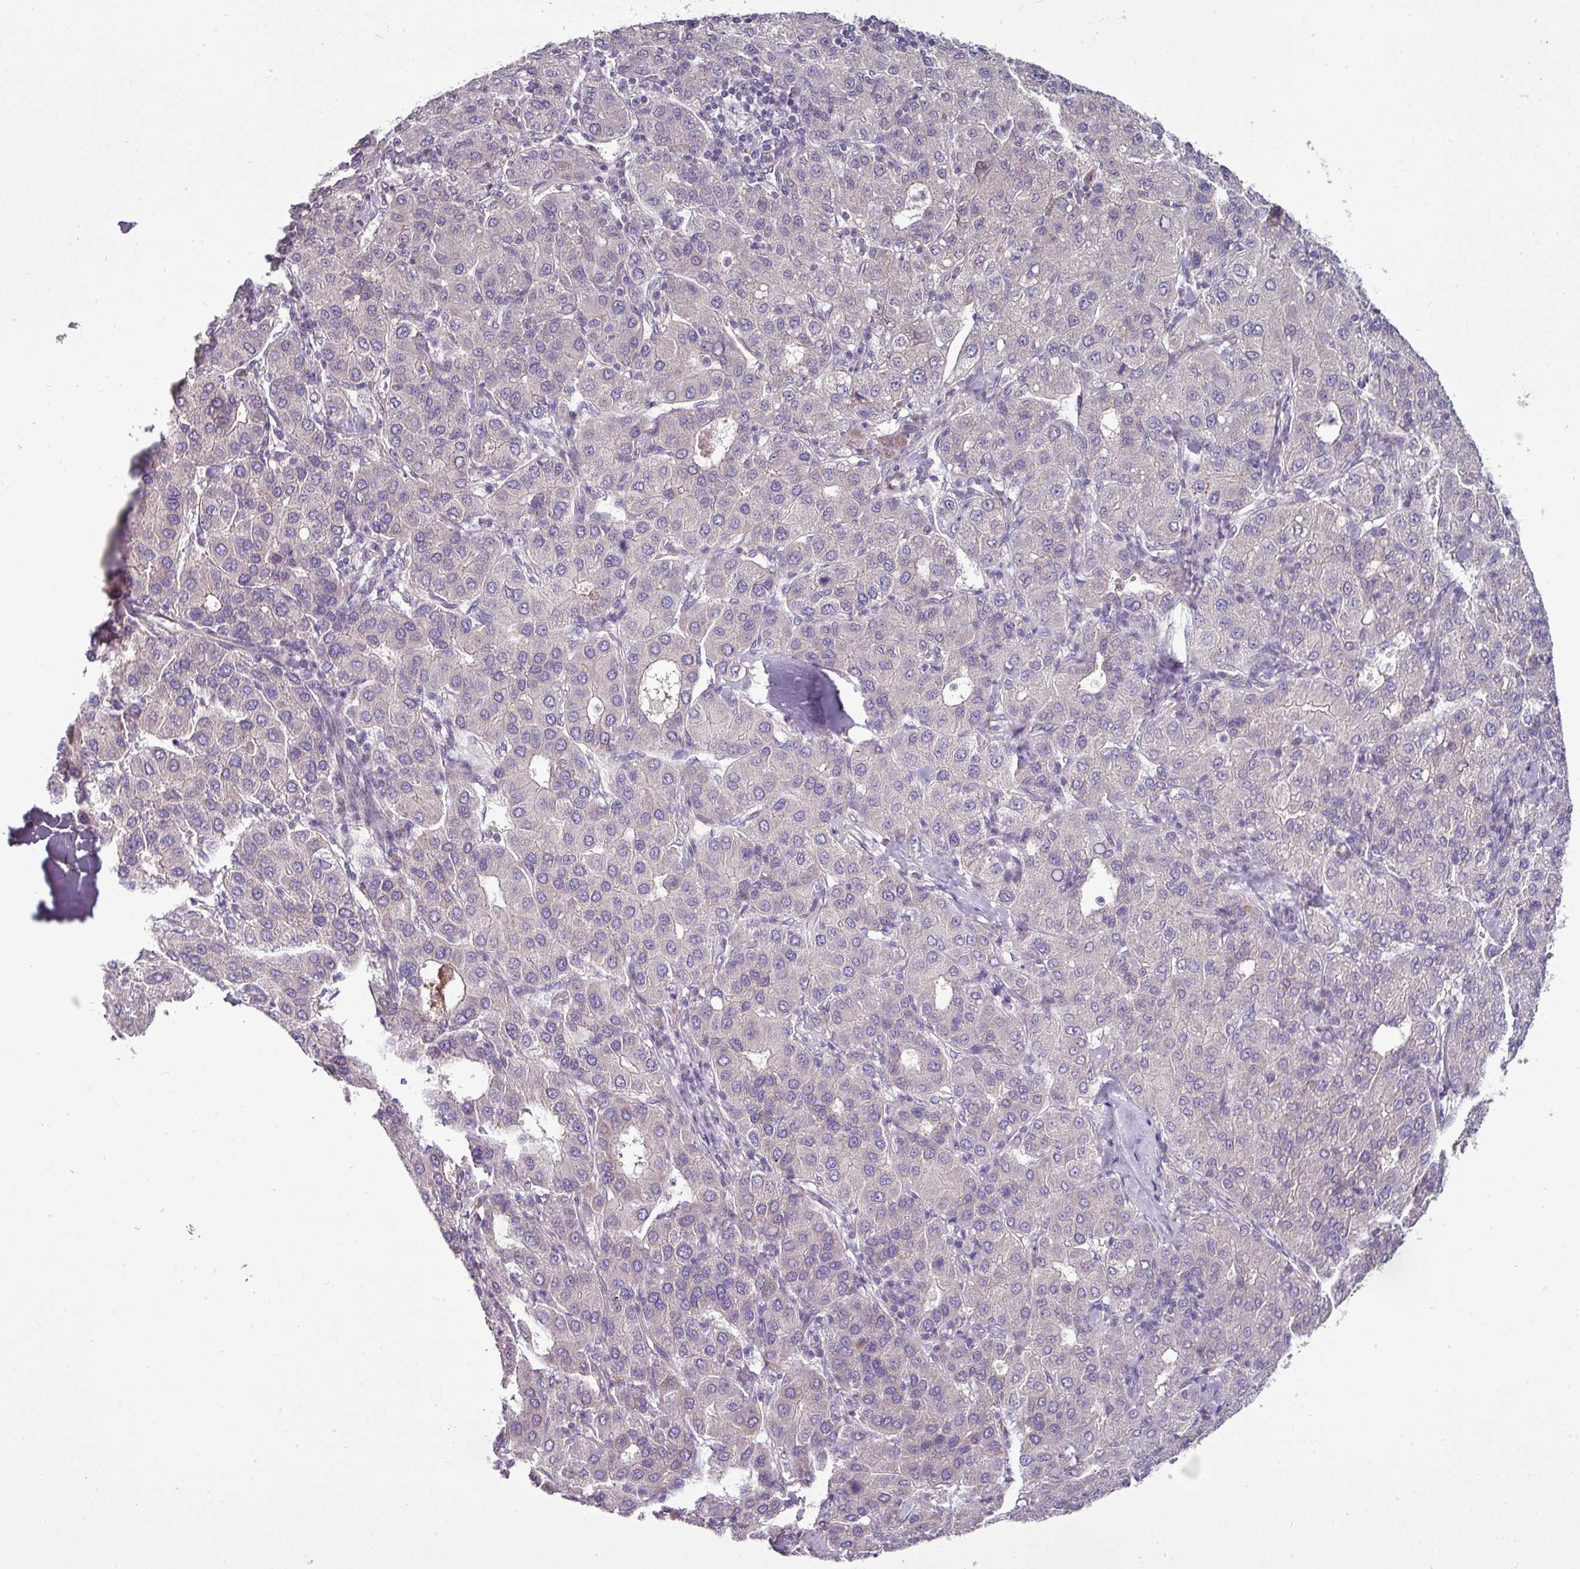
{"staining": {"intensity": "negative", "quantity": "none", "location": "none"}, "tissue": "liver cancer", "cell_type": "Tumor cells", "image_type": "cancer", "snomed": [{"axis": "morphology", "description": "Carcinoma, Hepatocellular, NOS"}, {"axis": "topography", "description": "Liver"}], "caption": "Hepatocellular carcinoma (liver) was stained to show a protein in brown. There is no significant positivity in tumor cells.", "gene": "GAN", "patient": {"sex": "male", "age": 65}}